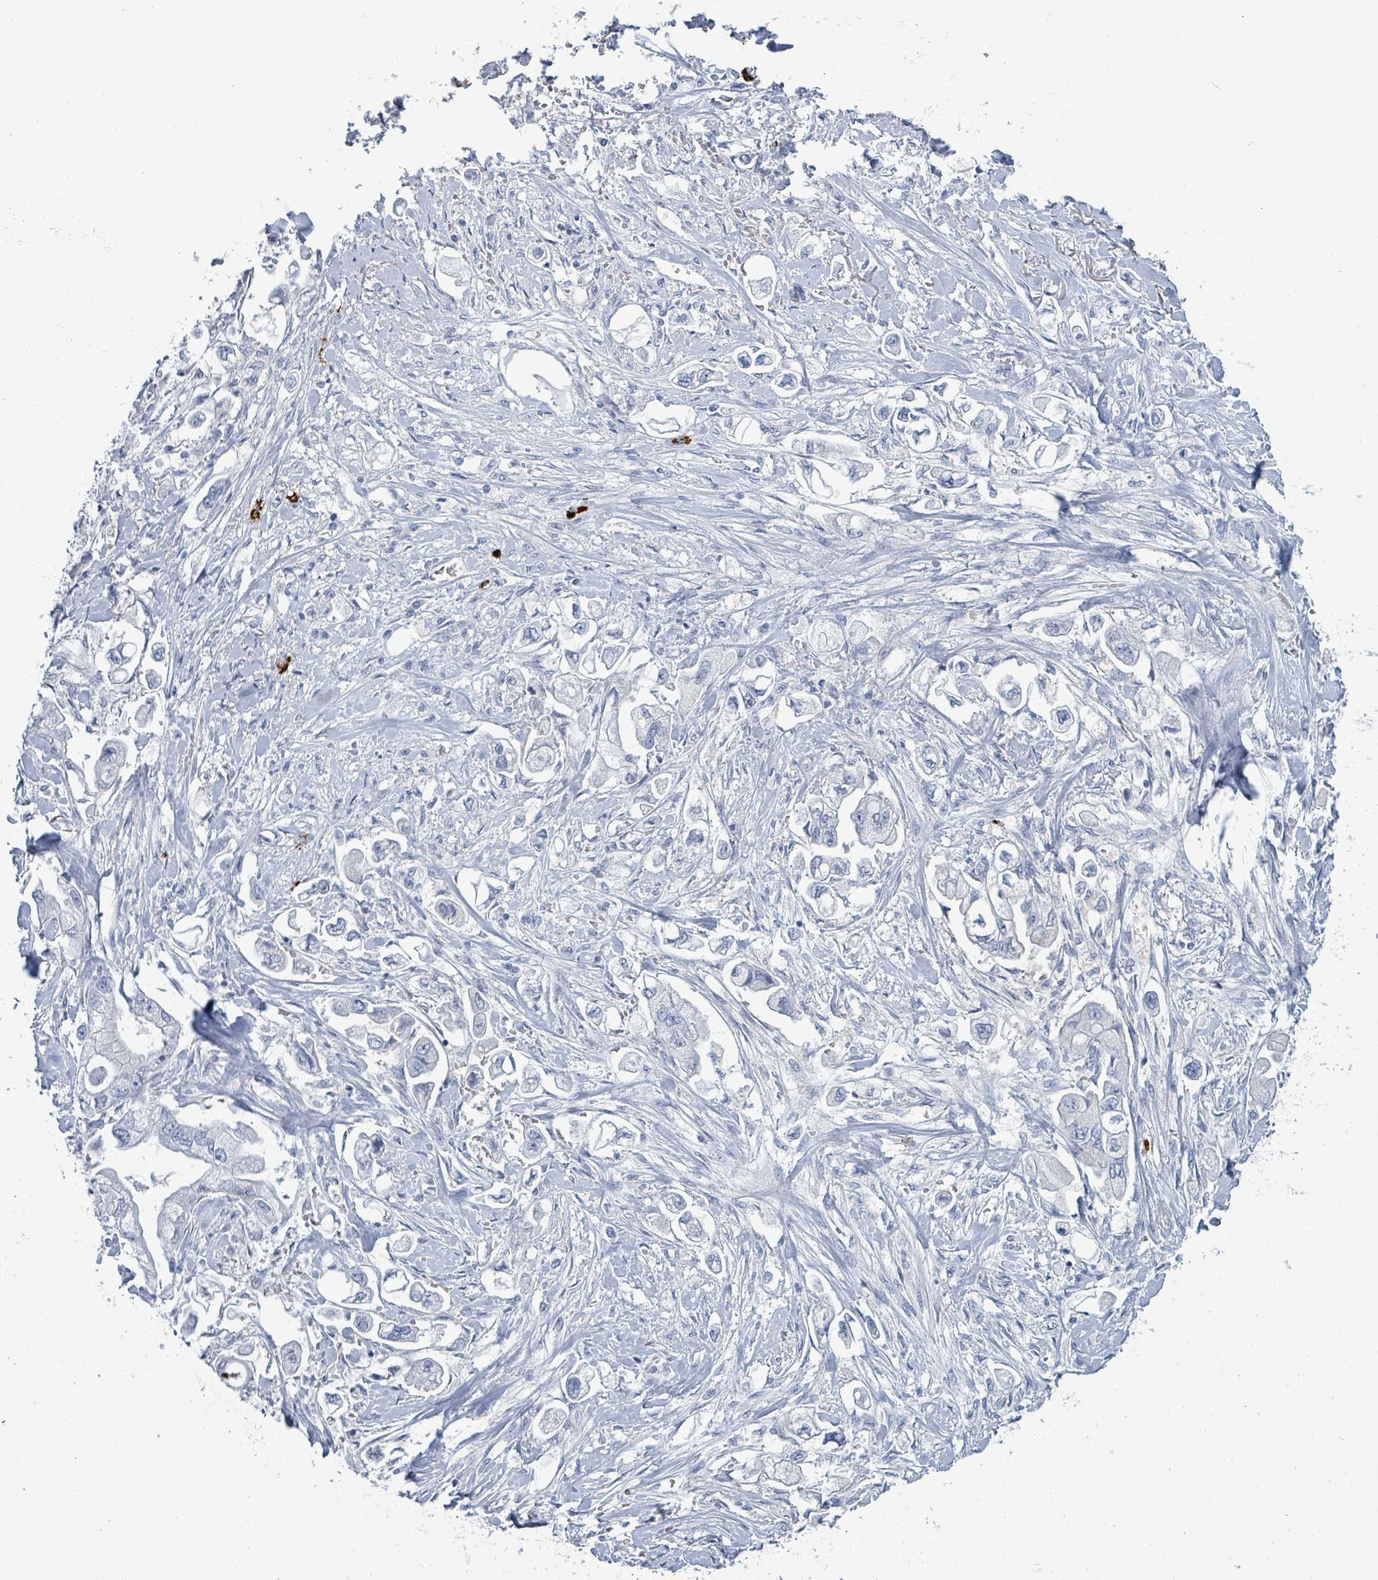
{"staining": {"intensity": "negative", "quantity": "none", "location": "none"}, "tissue": "stomach cancer", "cell_type": "Tumor cells", "image_type": "cancer", "snomed": [{"axis": "morphology", "description": "Adenocarcinoma, NOS"}, {"axis": "topography", "description": "Stomach"}], "caption": "Human stomach cancer stained for a protein using IHC exhibits no positivity in tumor cells.", "gene": "VPS13D", "patient": {"sex": "male", "age": 62}}